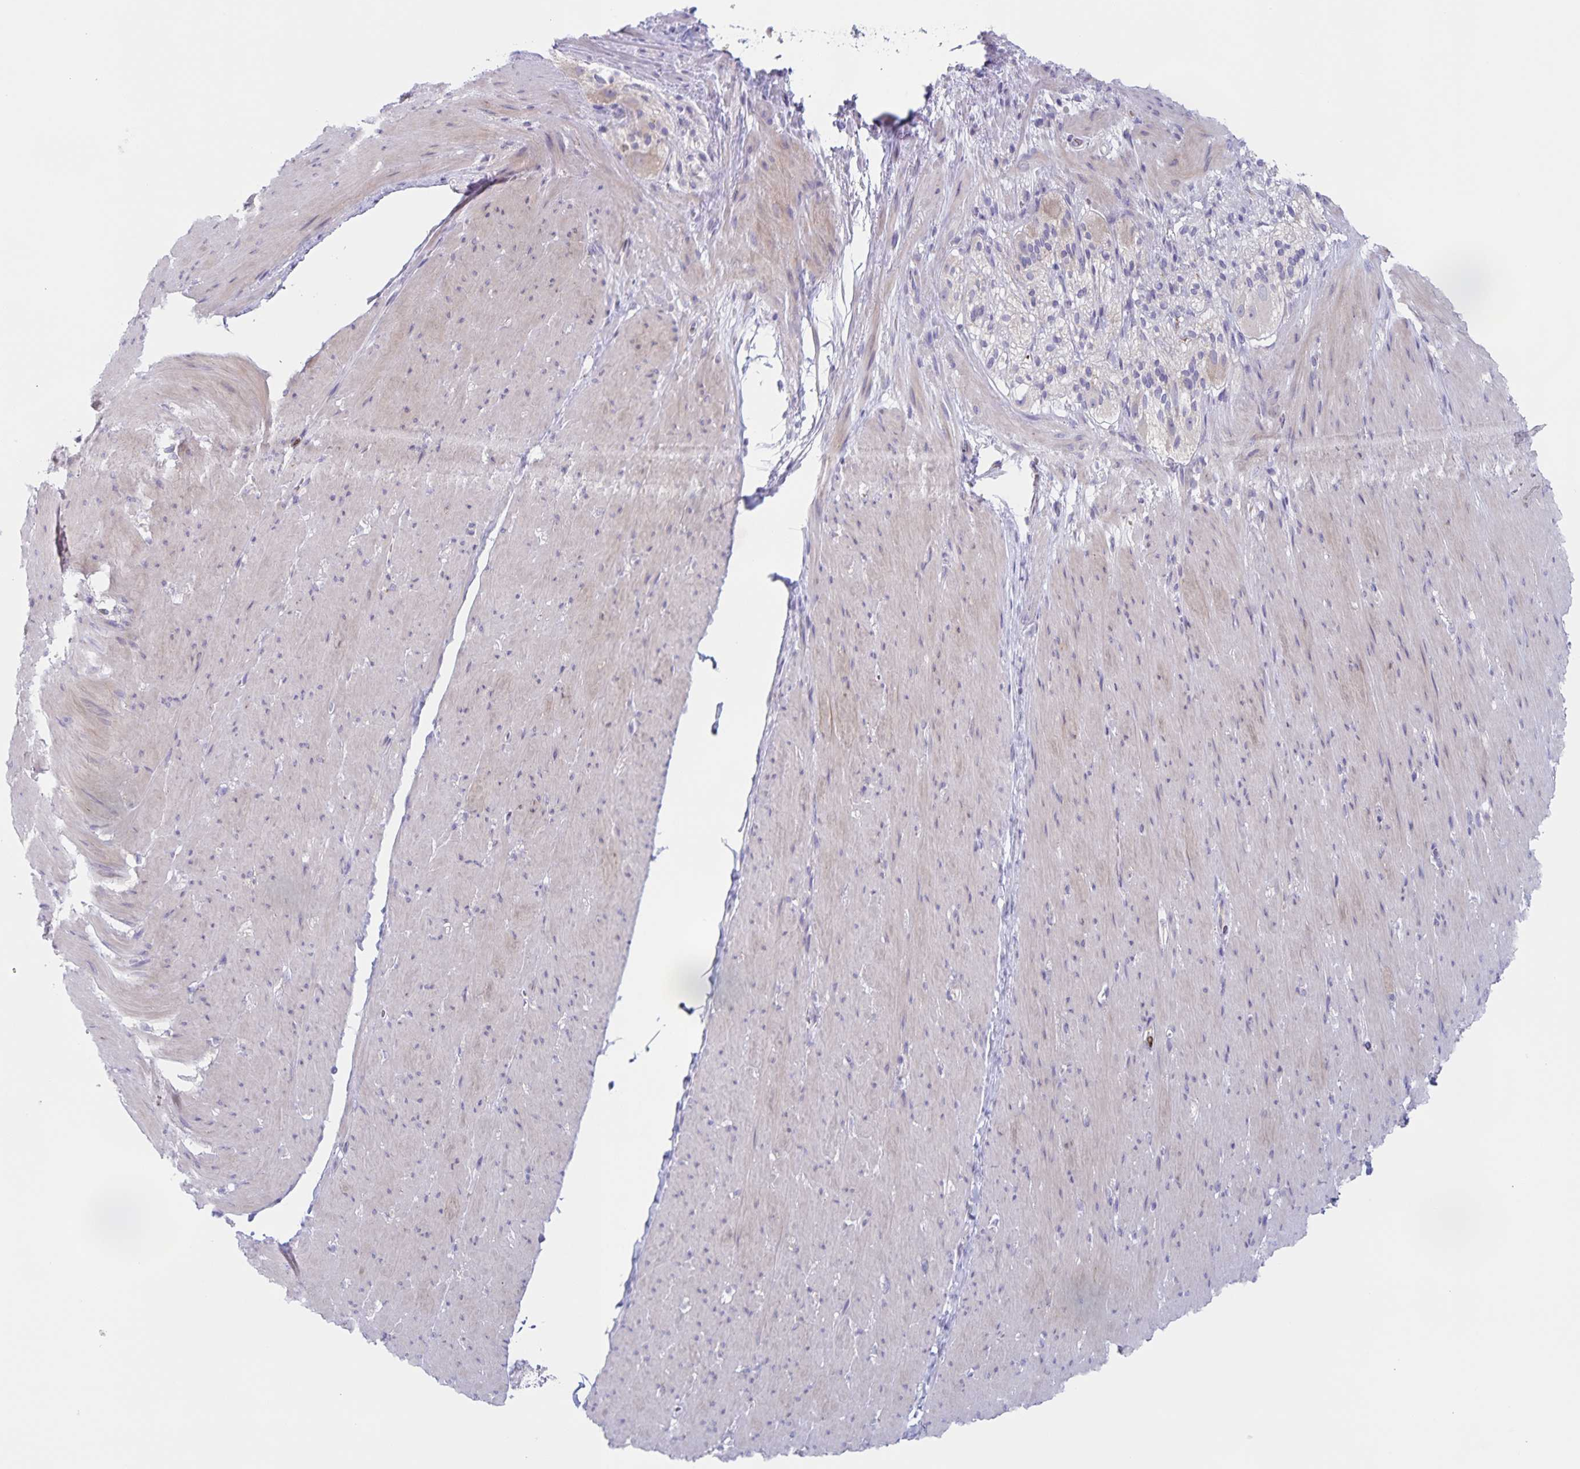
{"staining": {"intensity": "weak", "quantity": "25%-75%", "location": "cytoplasmic/membranous"}, "tissue": "smooth muscle", "cell_type": "Smooth muscle cells", "image_type": "normal", "snomed": [{"axis": "morphology", "description": "Normal tissue, NOS"}, {"axis": "topography", "description": "Smooth muscle"}, {"axis": "topography", "description": "Rectum"}], "caption": "Weak cytoplasmic/membranous staining is present in about 25%-75% of smooth muscle cells in unremarkable smooth muscle. The staining was performed using DAB (3,3'-diaminobenzidine), with brown indicating positive protein expression. Nuclei are stained blue with hematoxylin.", "gene": "CENPH", "patient": {"sex": "male", "age": 53}}